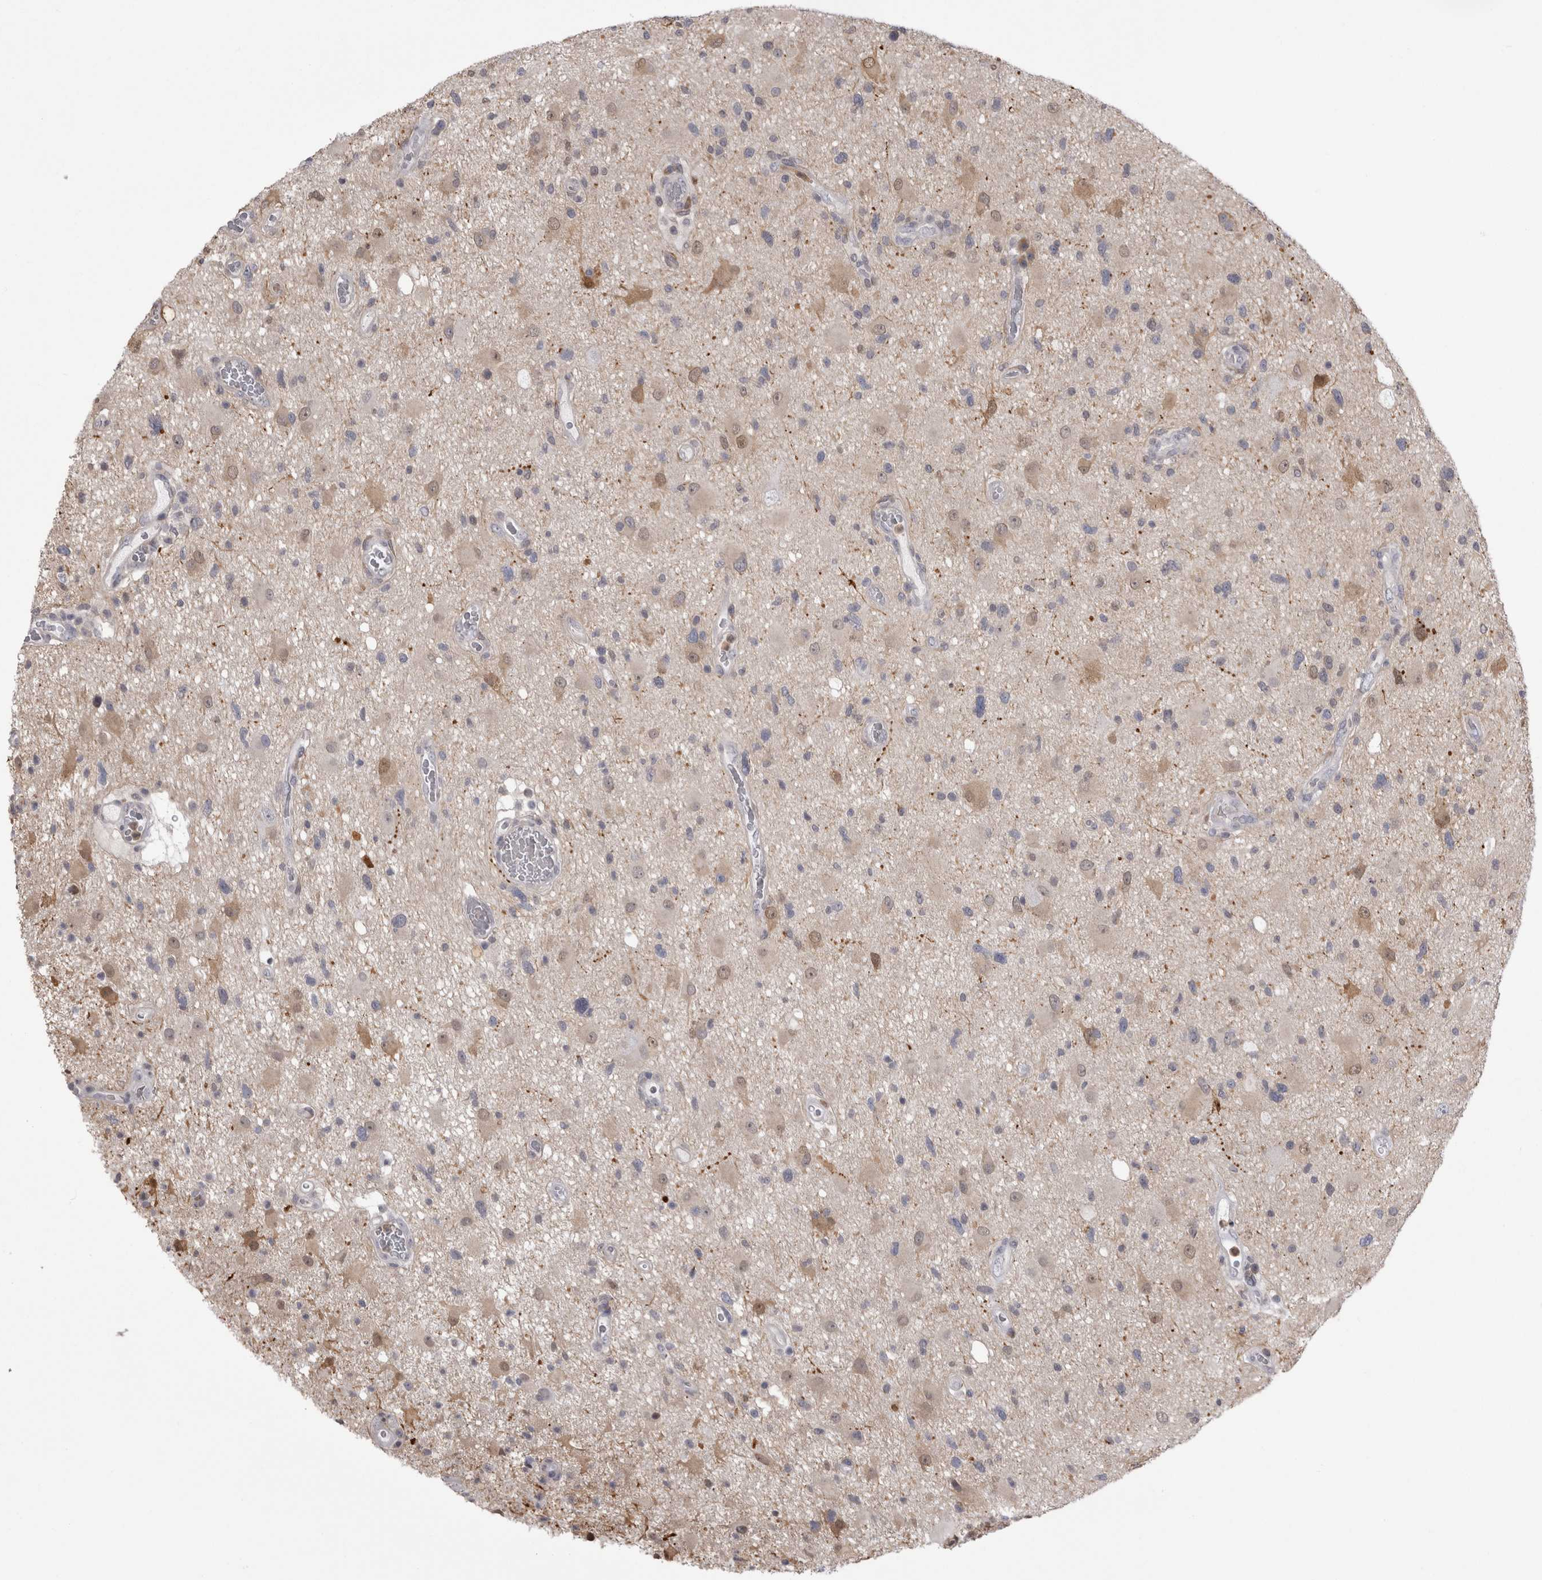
{"staining": {"intensity": "weak", "quantity": "<25%", "location": "cytoplasmic/membranous,nuclear"}, "tissue": "glioma", "cell_type": "Tumor cells", "image_type": "cancer", "snomed": [{"axis": "morphology", "description": "Glioma, malignant, High grade"}, {"axis": "topography", "description": "Brain"}], "caption": "The histopathology image displays no staining of tumor cells in glioma.", "gene": "CHIC2", "patient": {"sex": "male", "age": 33}}